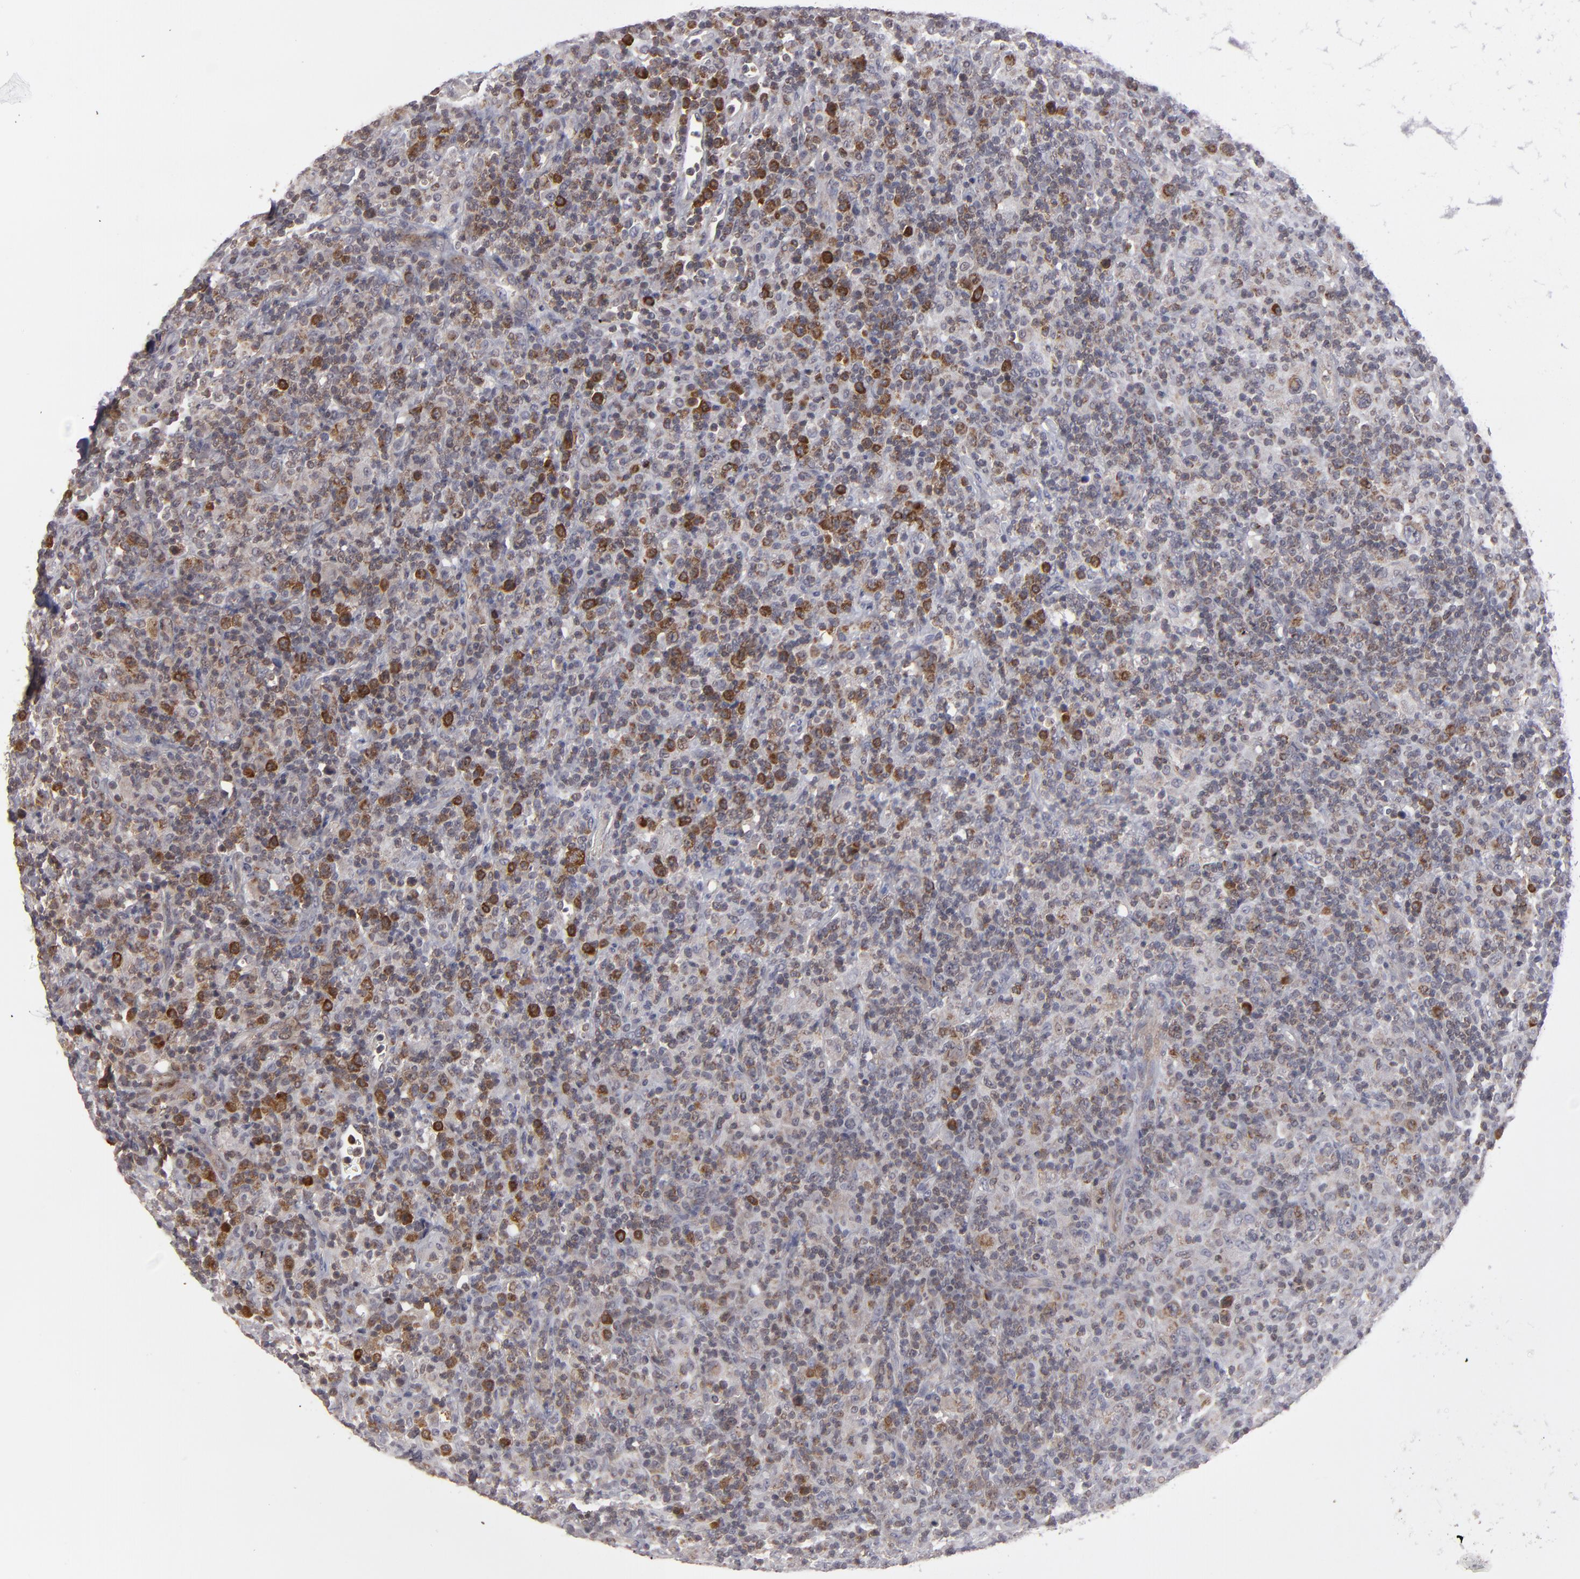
{"staining": {"intensity": "strong", "quantity": "25%-75%", "location": "cytoplasmic/membranous"}, "tissue": "lymphoma", "cell_type": "Tumor cells", "image_type": "cancer", "snomed": [{"axis": "morphology", "description": "Hodgkin's disease, NOS"}, {"axis": "topography", "description": "Lymph node"}], "caption": "An IHC micrograph of neoplastic tissue is shown. Protein staining in brown labels strong cytoplasmic/membranous positivity in Hodgkin's disease within tumor cells.", "gene": "GLCCI1", "patient": {"sex": "male", "age": 65}}